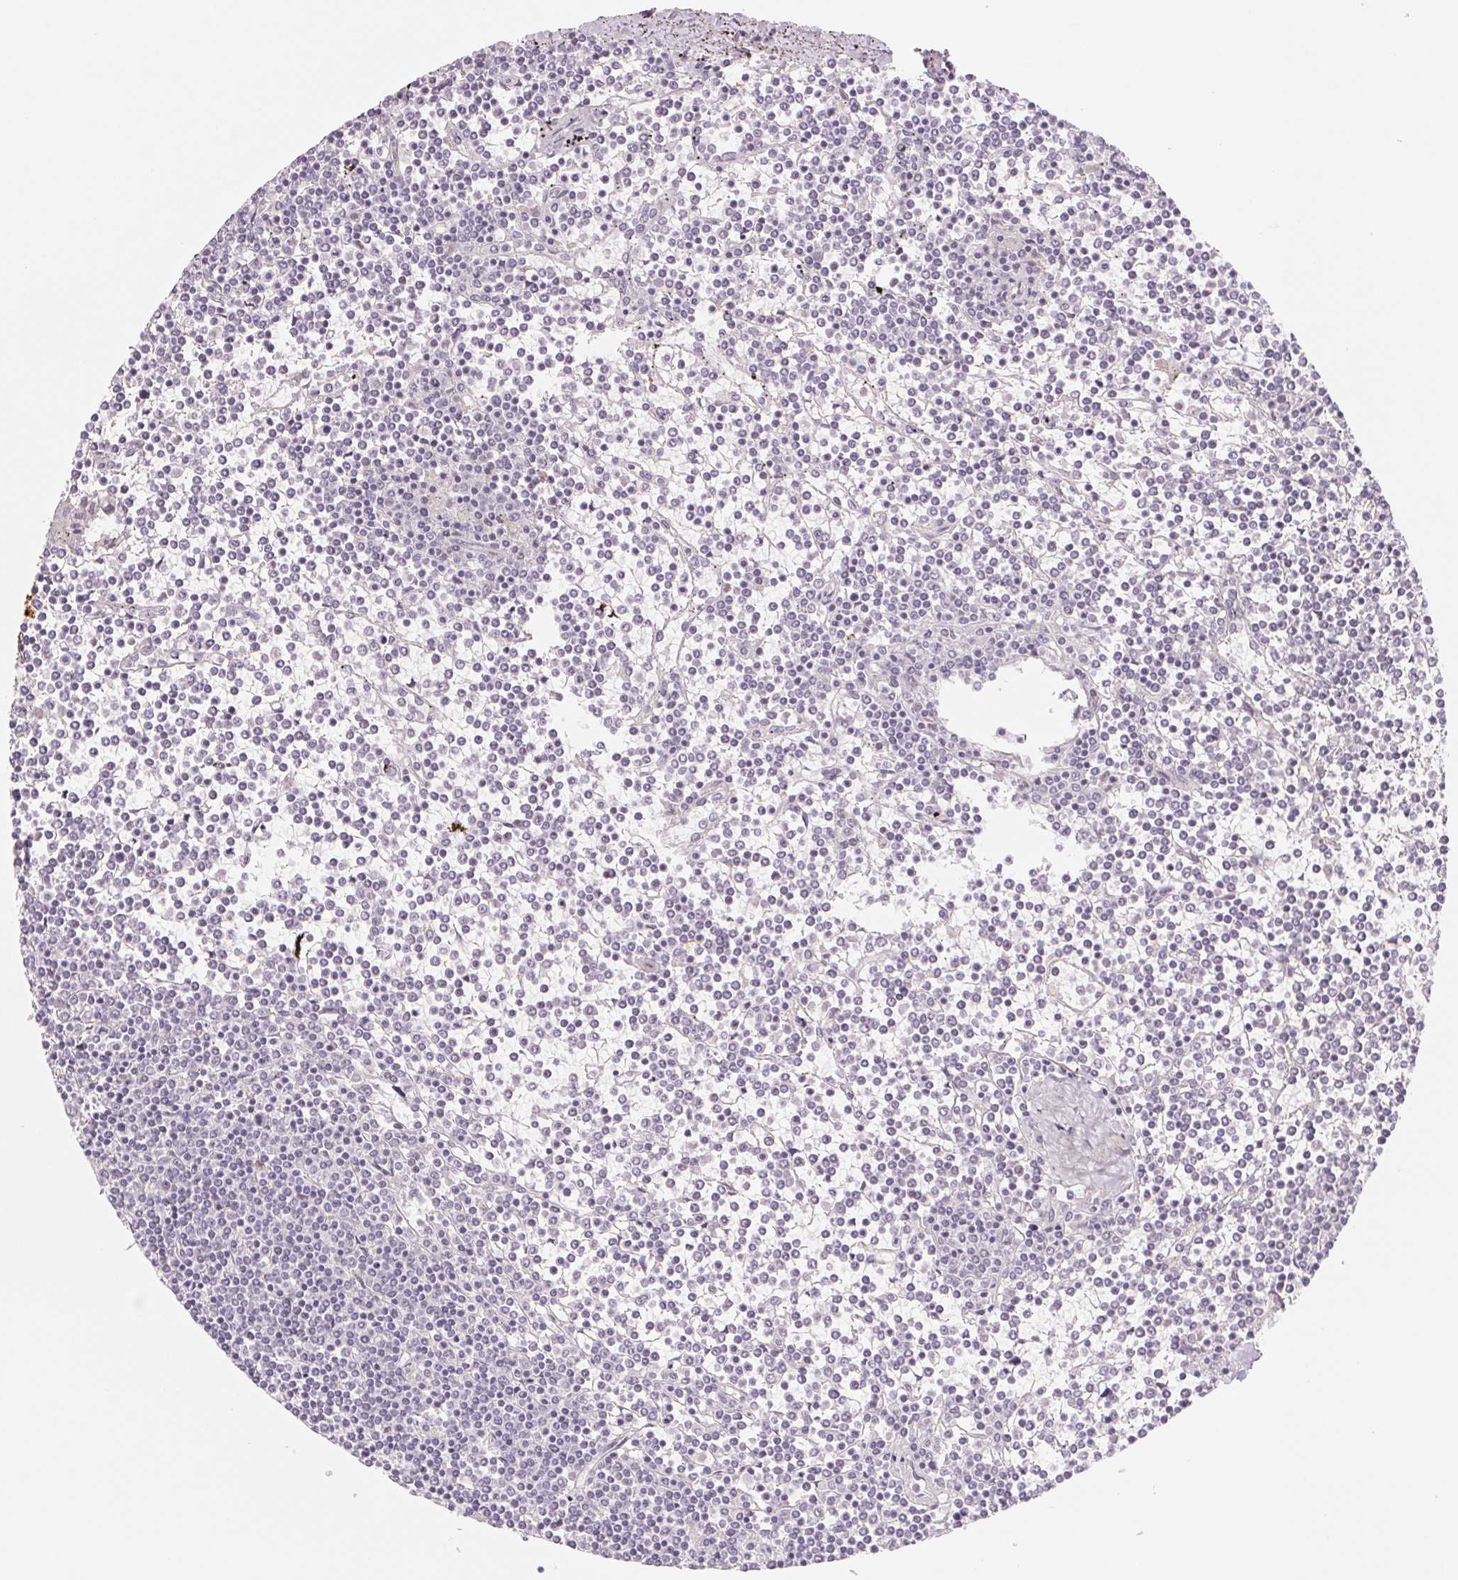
{"staining": {"intensity": "negative", "quantity": "none", "location": "none"}, "tissue": "lymphoma", "cell_type": "Tumor cells", "image_type": "cancer", "snomed": [{"axis": "morphology", "description": "Malignant lymphoma, non-Hodgkin's type, Low grade"}, {"axis": "topography", "description": "Spleen"}], "caption": "This is an IHC image of human low-grade malignant lymphoma, non-Hodgkin's type. There is no staining in tumor cells.", "gene": "CCDC168", "patient": {"sex": "female", "age": 19}}